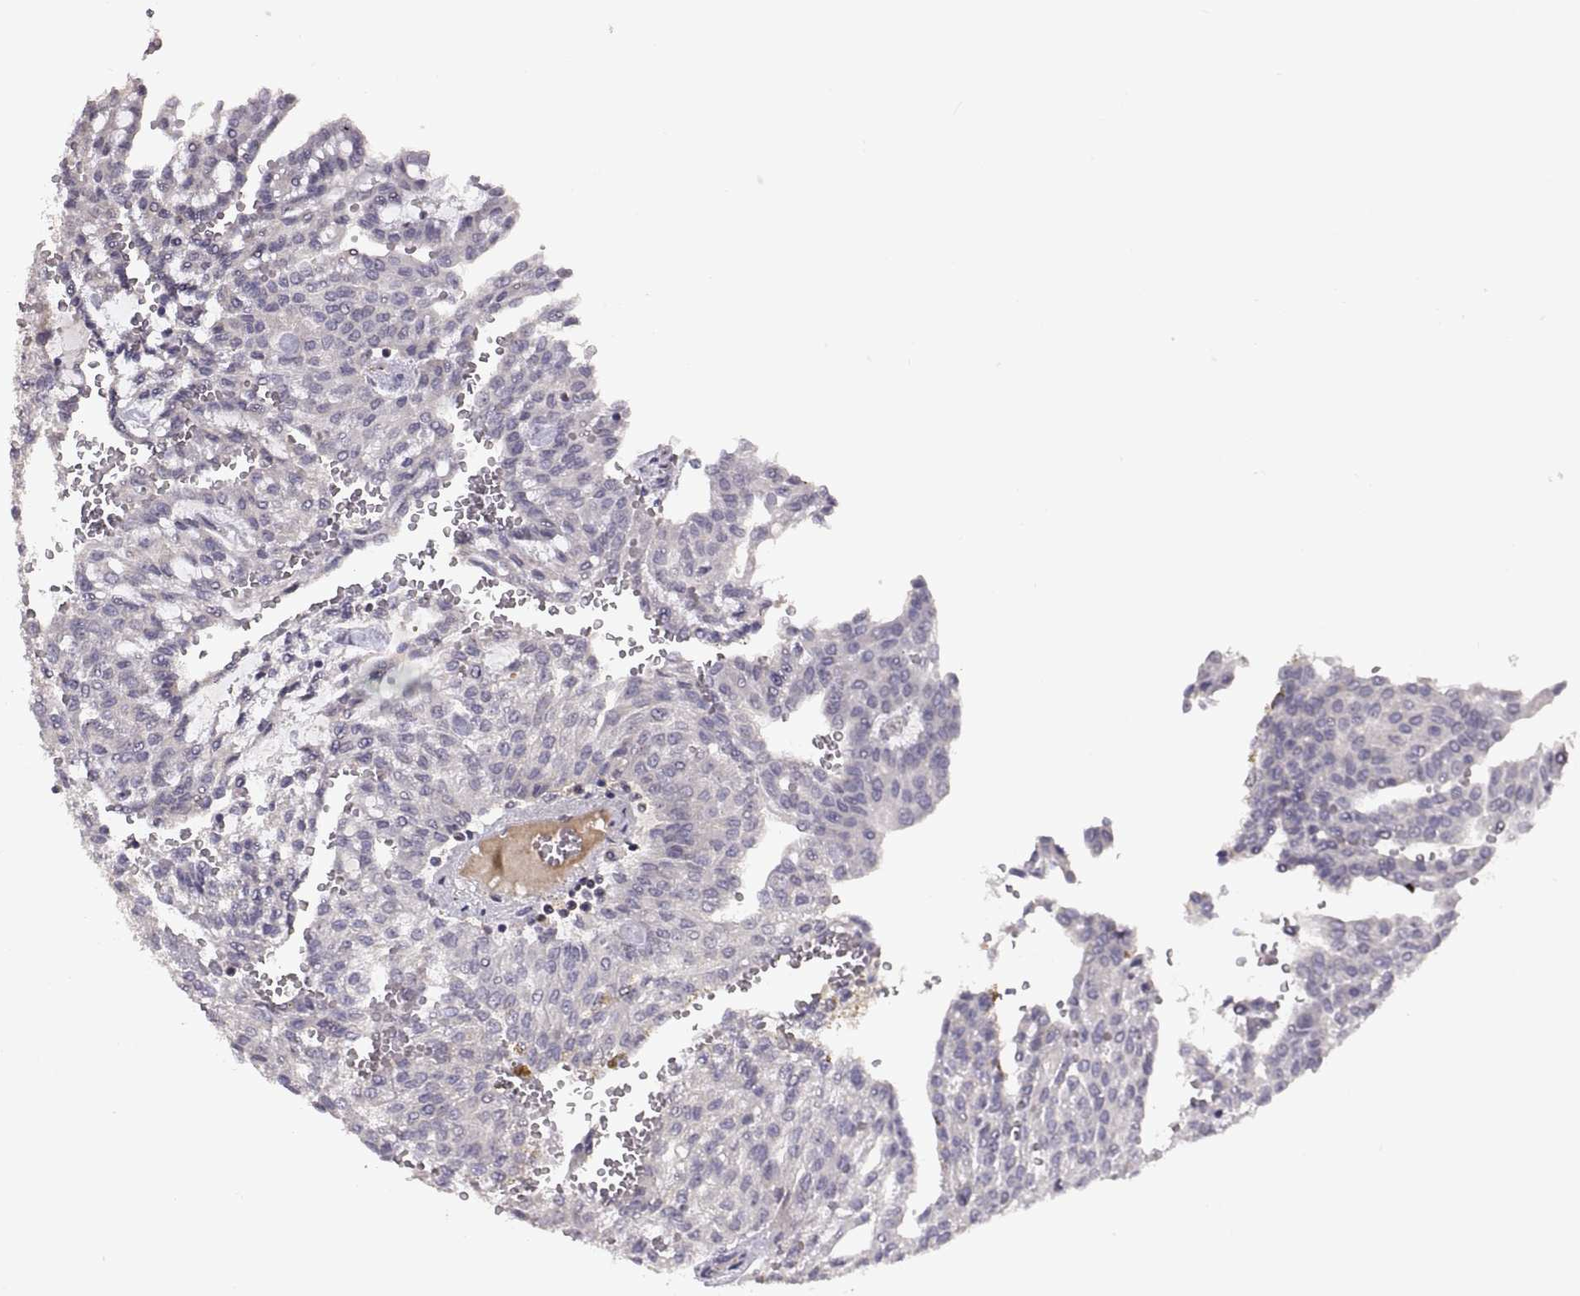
{"staining": {"intensity": "negative", "quantity": "none", "location": "none"}, "tissue": "renal cancer", "cell_type": "Tumor cells", "image_type": "cancer", "snomed": [{"axis": "morphology", "description": "Adenocarcinoma, NOS"}, {"axis": "topography", "description": "Kidney"}], "caption": "Adenocarcinoma (renal) was stained to show a protein in brown. There is no significant expression in tumor cells. (DAB (3,3'-diaminobenzidine) immunohistochemistry visualized using brightfield microscopy, high magnification).", "gene": "NMNAT2", "patient": {"sex": "male", "age": 63}}